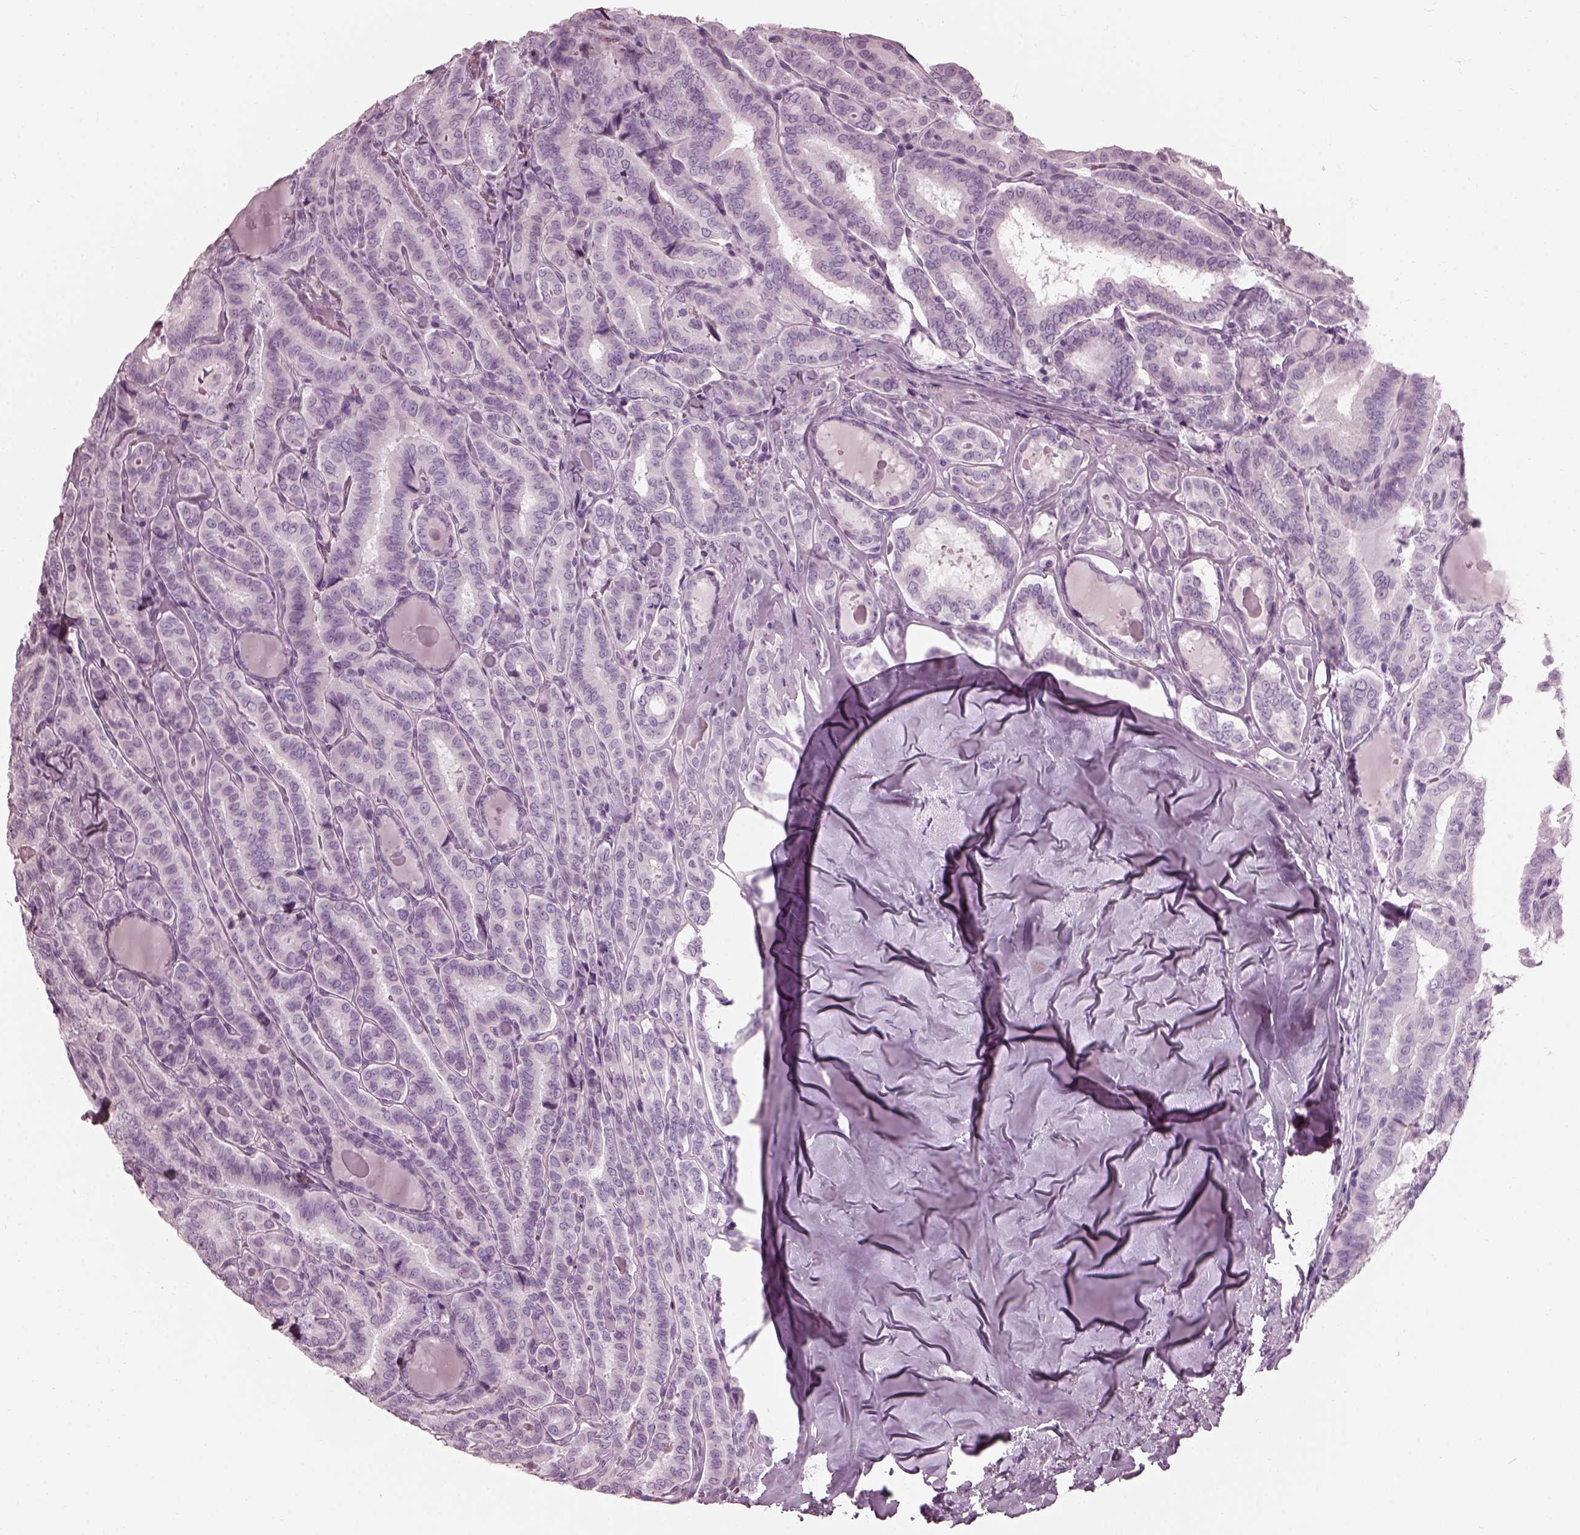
{"staining": {"intensity": "negative", "quantity": "none", "location": "none"}, "tissue": "thyroid cancer", "cell_type": "Tumor cells", "image_type": "cancer", "snomed": [{"axis": "morphology", "description": "Papillary adenocarcinoma, NOS"}, {"axis": "morphology", "description": "Papillary adenoma metastatic"}, {"axis": "topography", "description": "Thyroid gland"}], "caption": "The image shows no significant staining in tumor cells of thyroid cancer.", "gene": "TCHHL1", "patient": {"sex": "female", "age": 50}}